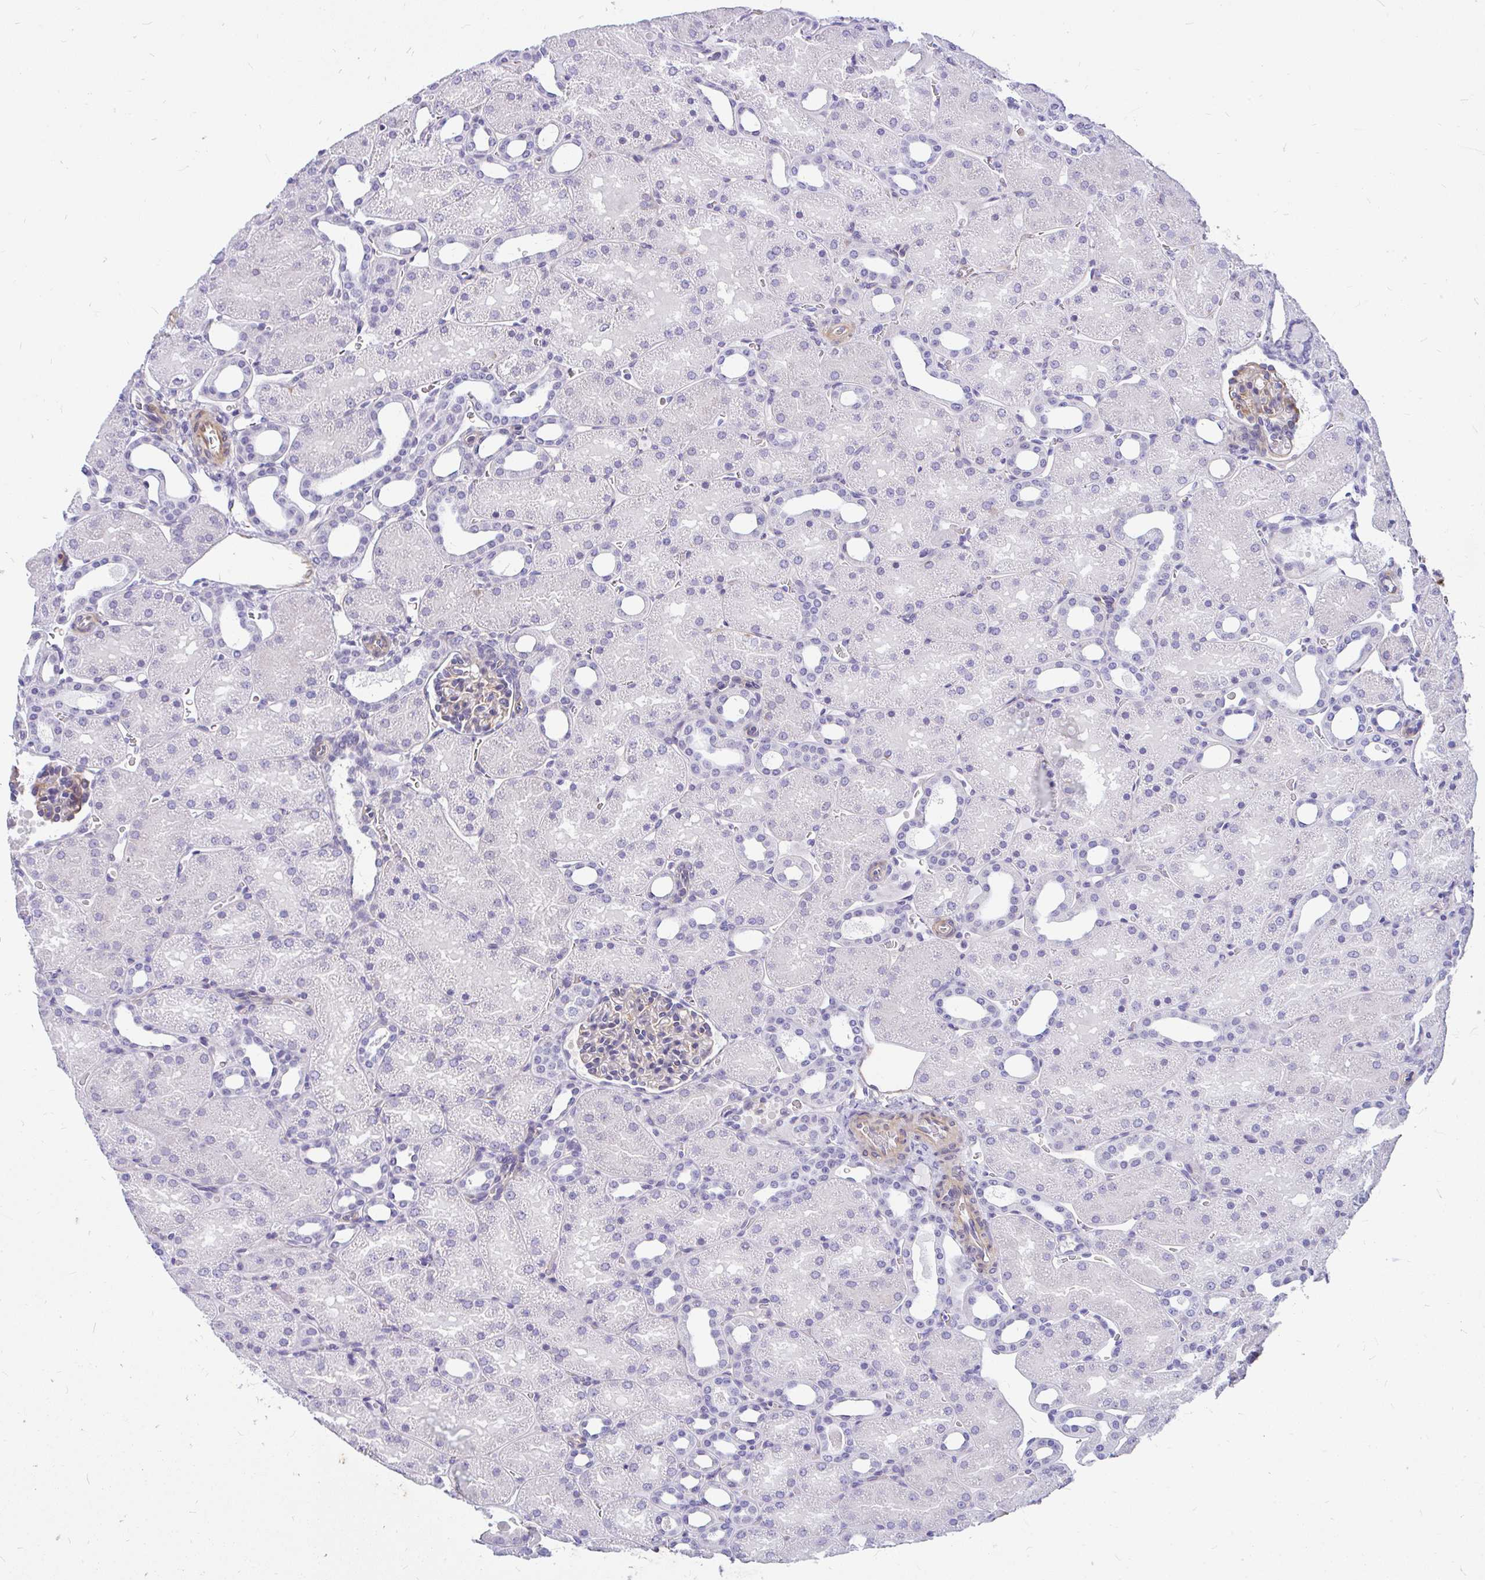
{"staining": {"intensity": "weak", "quantity": "25%-75%", "location": "cytoplasmic/membranous"}, "tissue": "kidney", "cell_type": "Cells in glomeruli", "image_type": "normal", "snomed": [{"axis": "morphology", "description": "Normal tissue, NOS"}, {"axis": "topography", "description": "Kidney"}], "caption": "Immunohistochemical staining of normal human kidney demonstrates low levels of weak cytoplasmic/membranous staining in approximately 25%-75% of cells in glomeruli.", "gene": "FAM83C", "patient": {"sex": "male", "age": 2}}